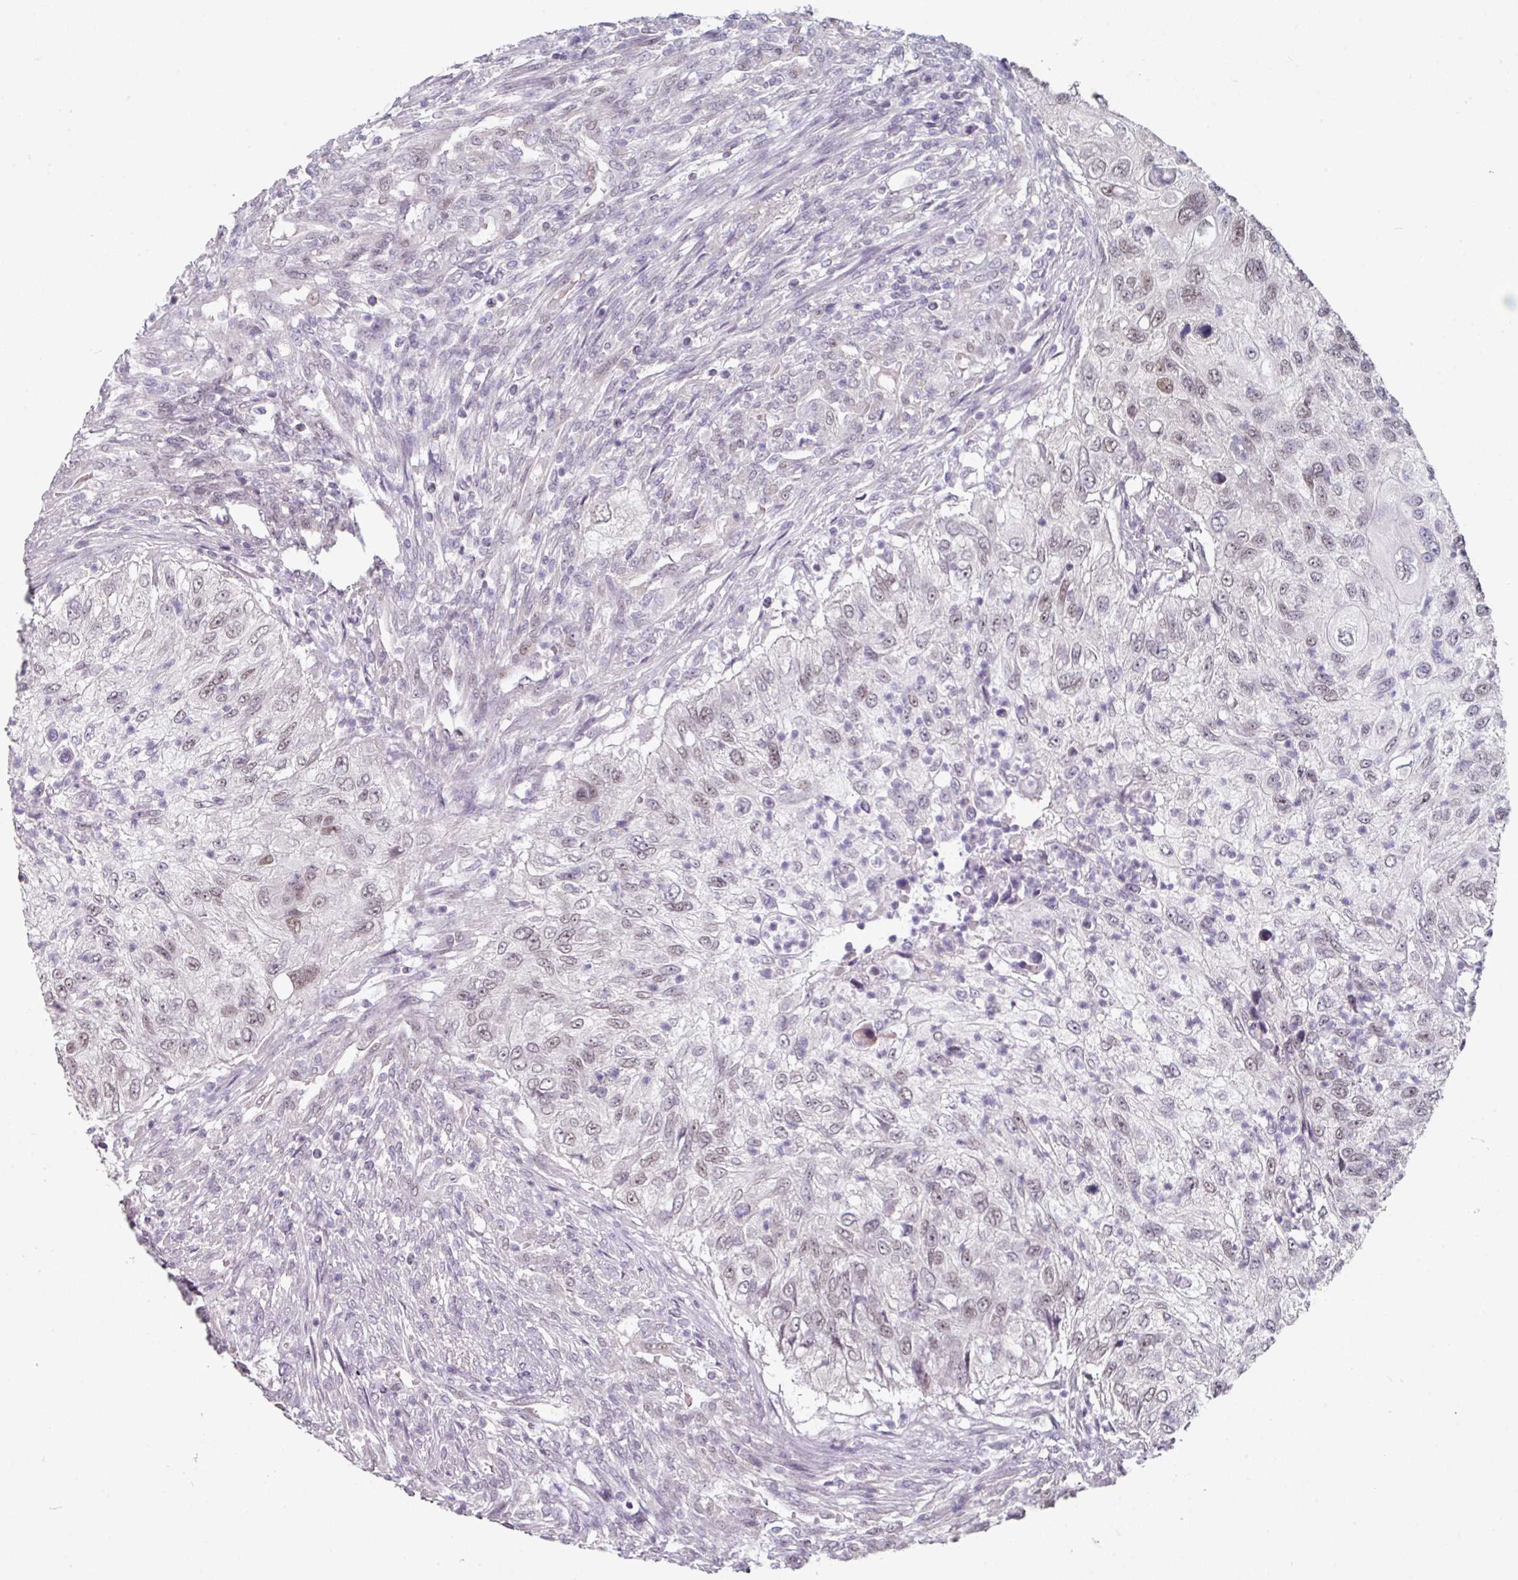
{"staining": {"intensity": "weak", "quantity": ">75%", "location": "nuclear"}, "tissue": "urothelial cancer", "cell_type": "Tumor cells", "image_type": "cancer", "snomed": [{"axis": "morphology", "description": "Urothelial carcinoma, High grade"}, {"axis": "topography", "description": "Urinary bladder"}], "caption": "Brown immunohistochemical staining in urothelial cancer demonstrates weak nuclear staining in approximately >75% of tumor cells. The protein of interest is shown in brown color, while the nuclei are stained blue.", "gene": "ELK1", "patient": {"sex": "female", "age": 60}}